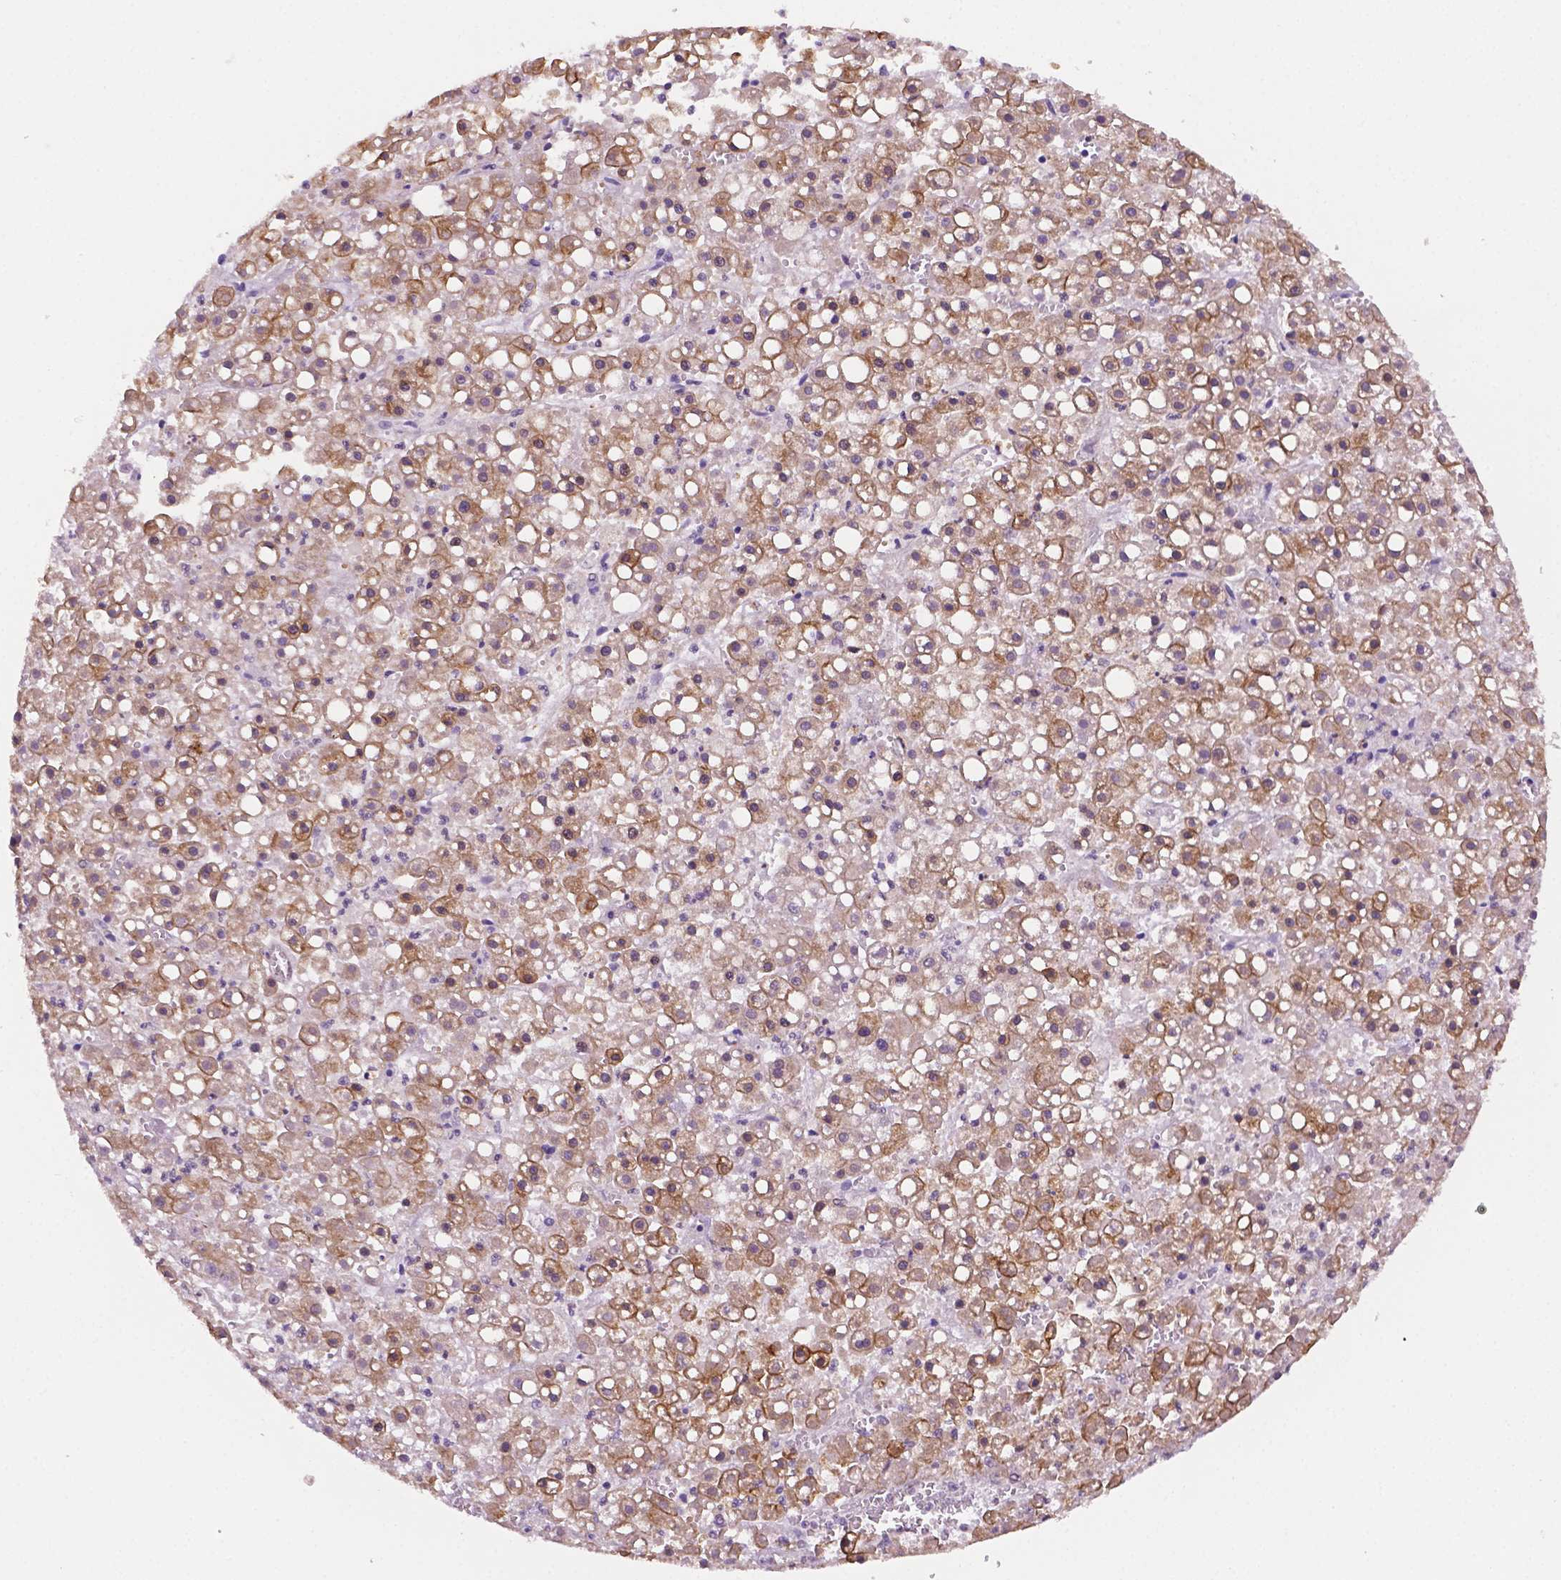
{"staining": {"intensity": "moderate", "quantity": ">75%", "location": "cytoplasmic/membranous"}, "tissue": "liver cancer", "cell_type": "Tumor cells", "image_type": "cancer", "snomed": [{"axis": "morphology", "description": "Carcinoma, Hepatocellular, NOS"}, {"axis": "topography", "description": "Liver"}], "caption": "DAB immunohistochemical staining of liver cancer demonstrates moderate cytoplasmic/membranous protein positivity in about >75% of tumor cells. The staining was performed using DAB, with brown indicating positive protein expression. Nuclei are stained blue with hematoxylin.", "gene": "SHLD3", "patient": {"sex": "male", "age": 67}}